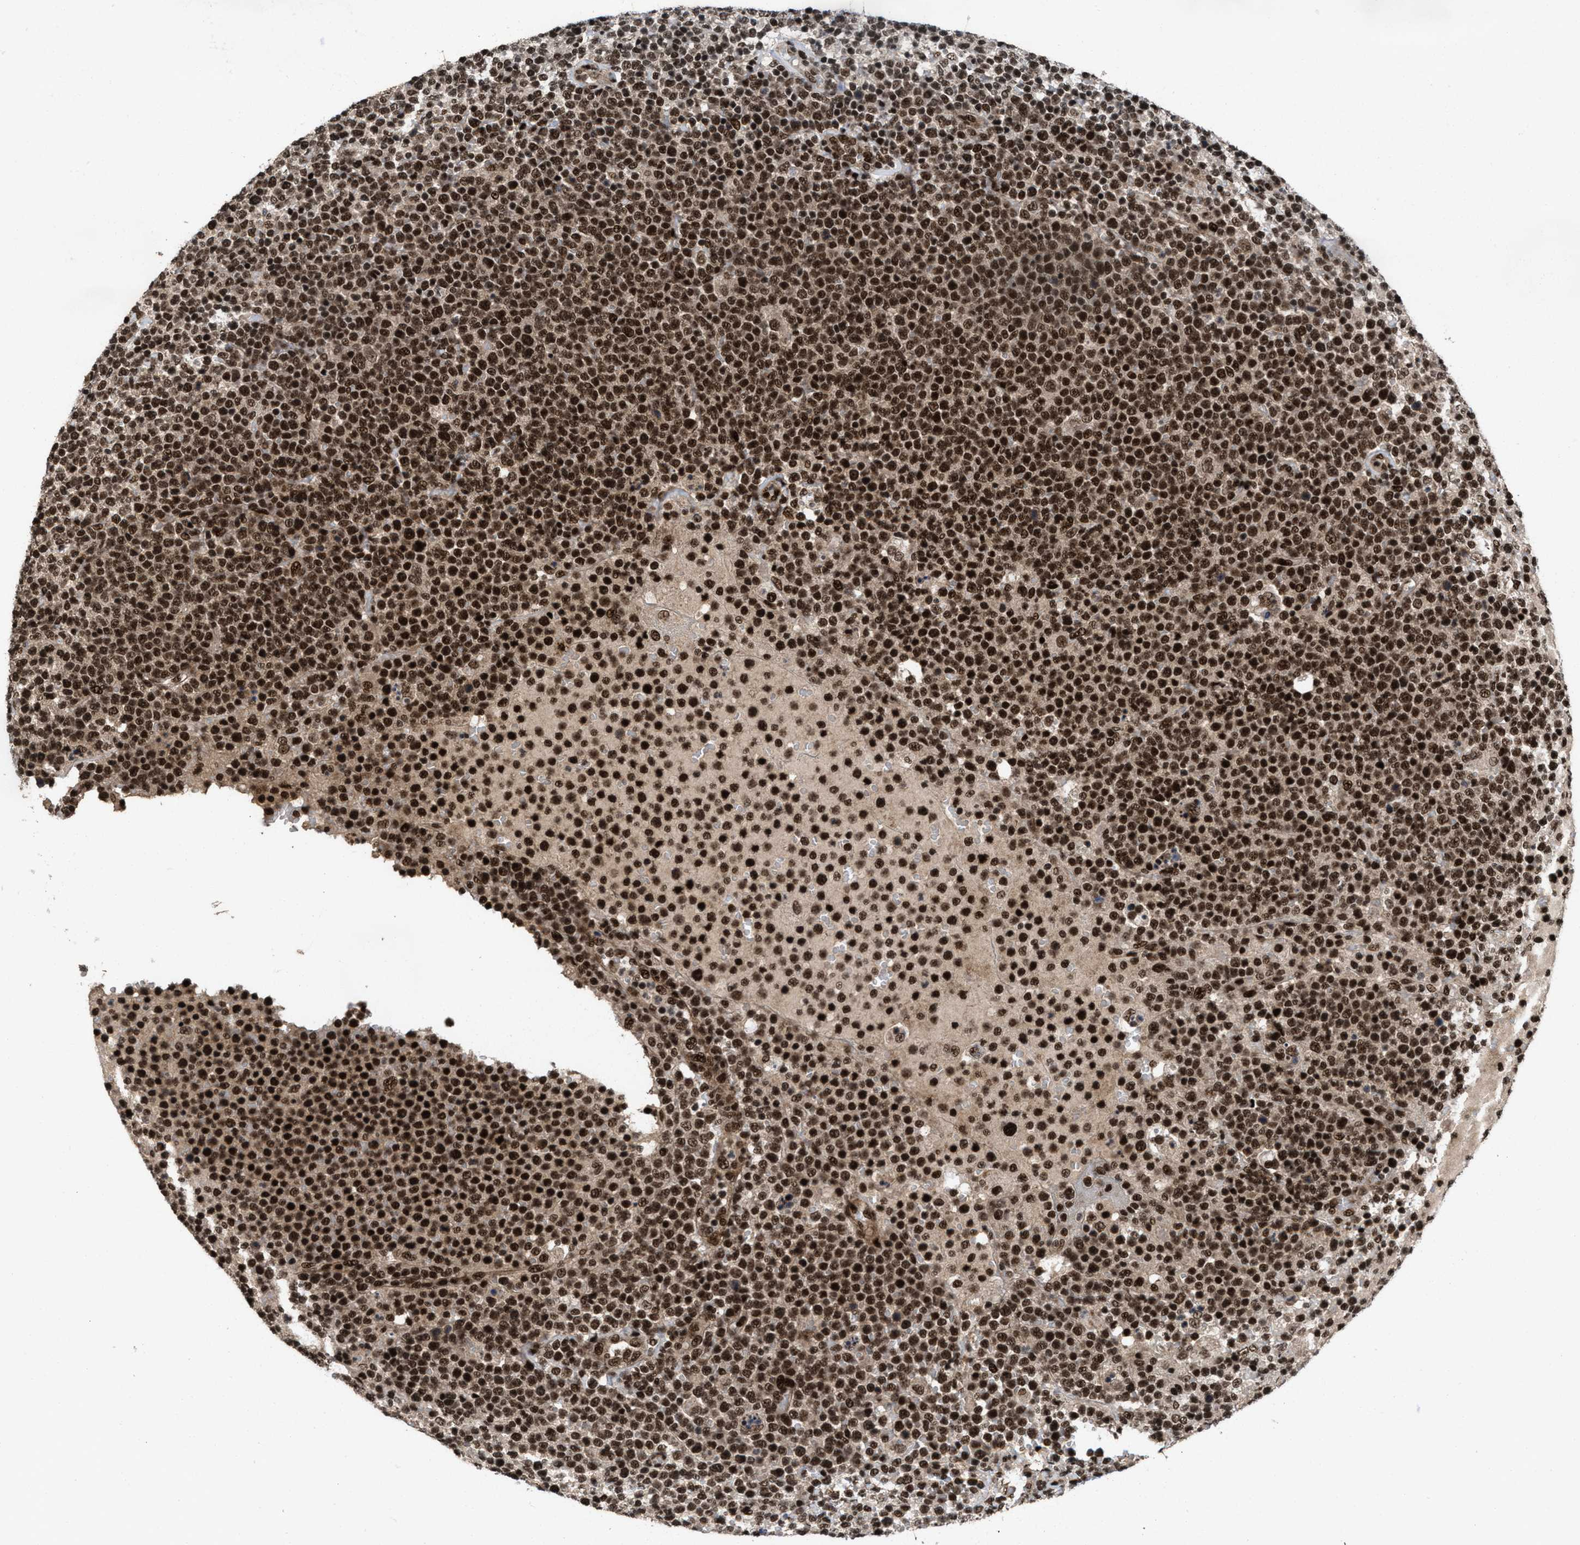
{"staining": {"intensity": "strong", "quantity": ">75%", "location": "nuclear"}, "tissue": "lymphoma", "cell_type": "Tumor cells", "image_type": "cancer", "snomed": [{"axis": "morphology", "description": "Malignant lymphoma, non-Hodgkin's type, High grade"}, {"axis": "topography", "description": "Lymph node"}], "caption": "High-grade malignant lymphoma, non-Hodgkin's type was stained to show a protein in brown. There is high levels of strong nuclear staining in approximately >75% of tumor cells. (DAB = brown stain, brightfield microscopy at high magnification).", "gene": "WIZ", "patient": {"sex": "male", "age": 61}}